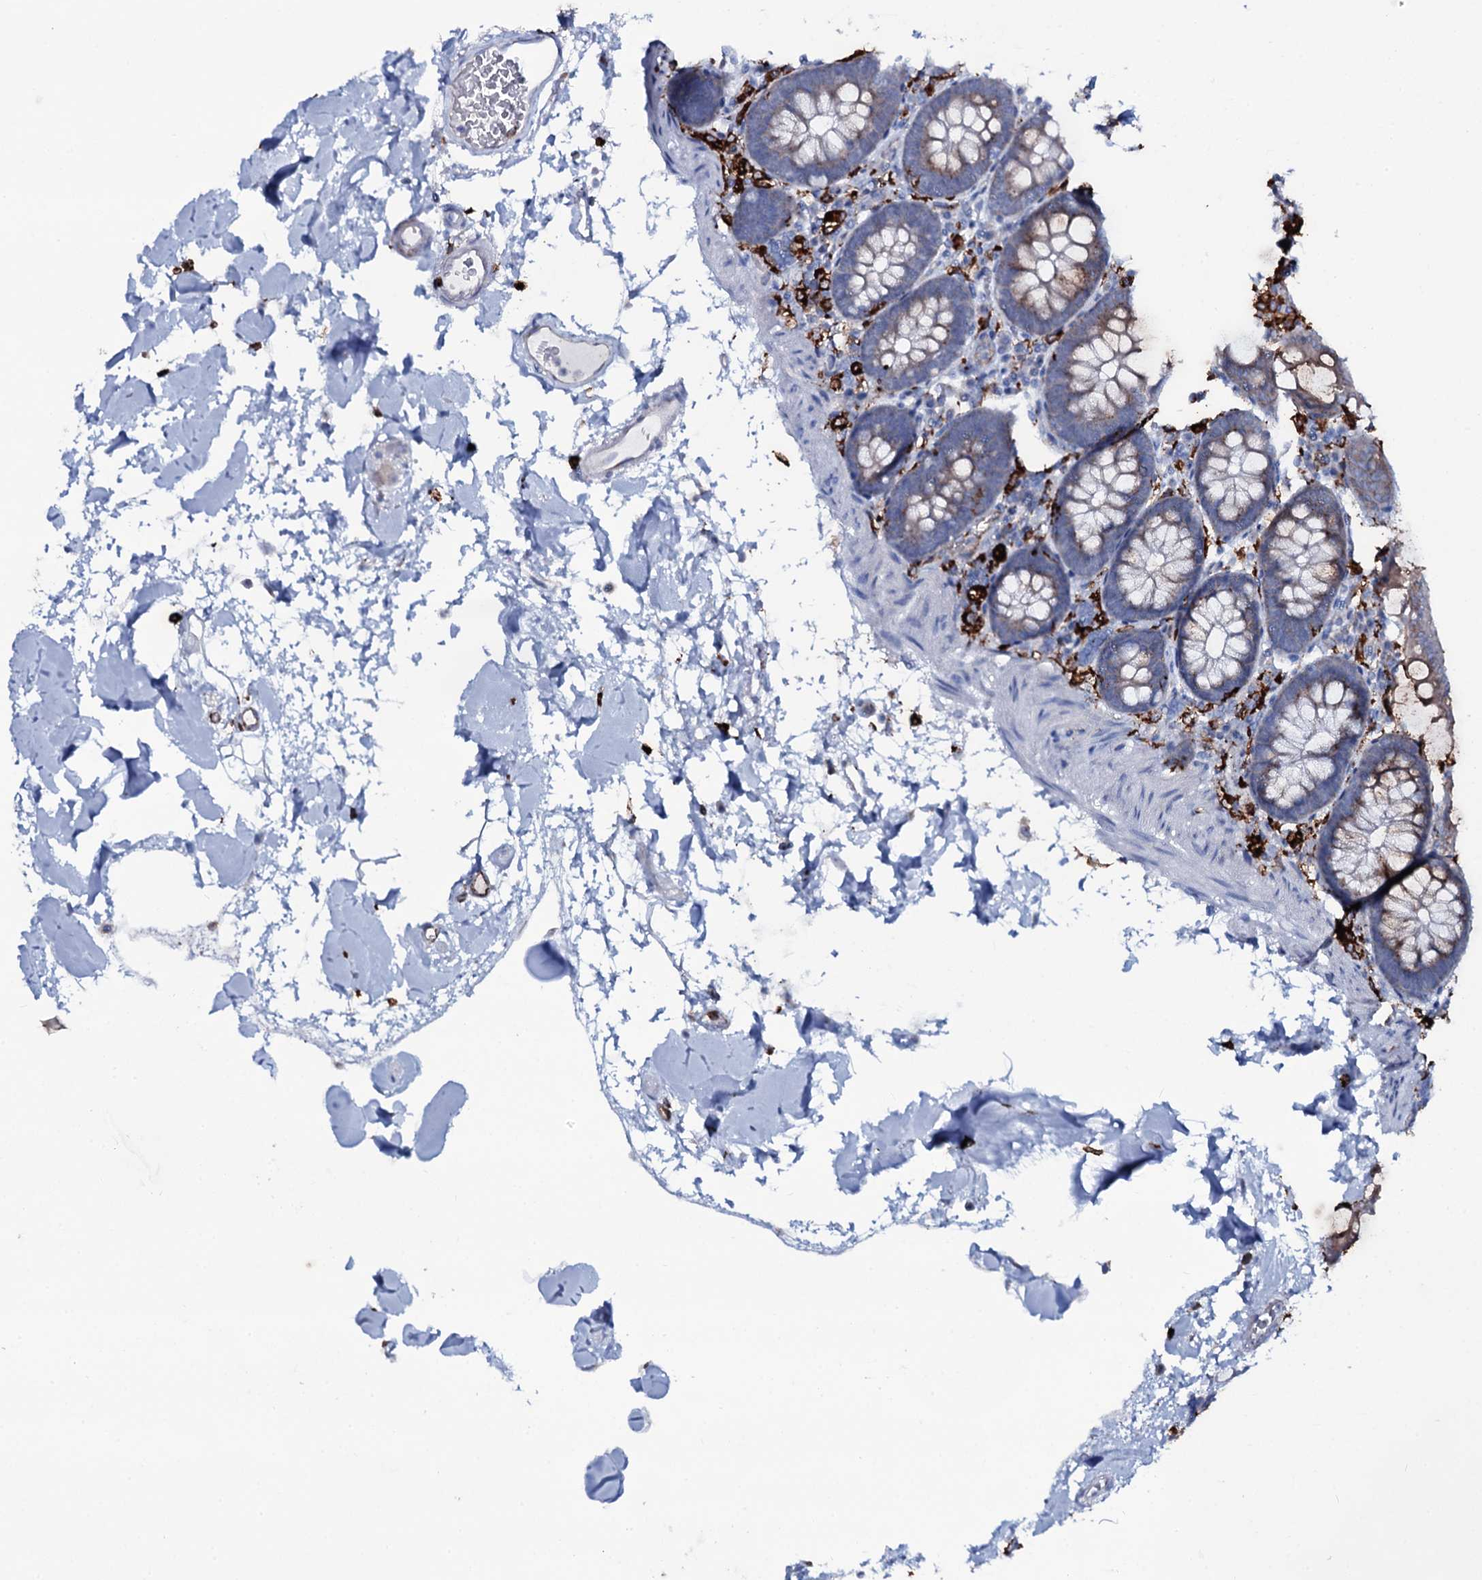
{"staining": {"intensity": "negative", "quantity": "none", "location": "none"}, "tissue": "colon", "cell_type": "Endothelial cells", "image_type": "normal", "snomed": [{"axis": "morphology", "description": "Normal tissue, NOS"}, {"axis": "topography", "description": "Colon"}], "caption": "Immunohistochemistry histopathology image of normal colon: human colon stained with DAB (3,3'-diaminobenzidine) demonstrates no significant protein staining in endothelial cells.", "gene": "OSBPL2", "patient": {"sex": "male", "age": 75}}